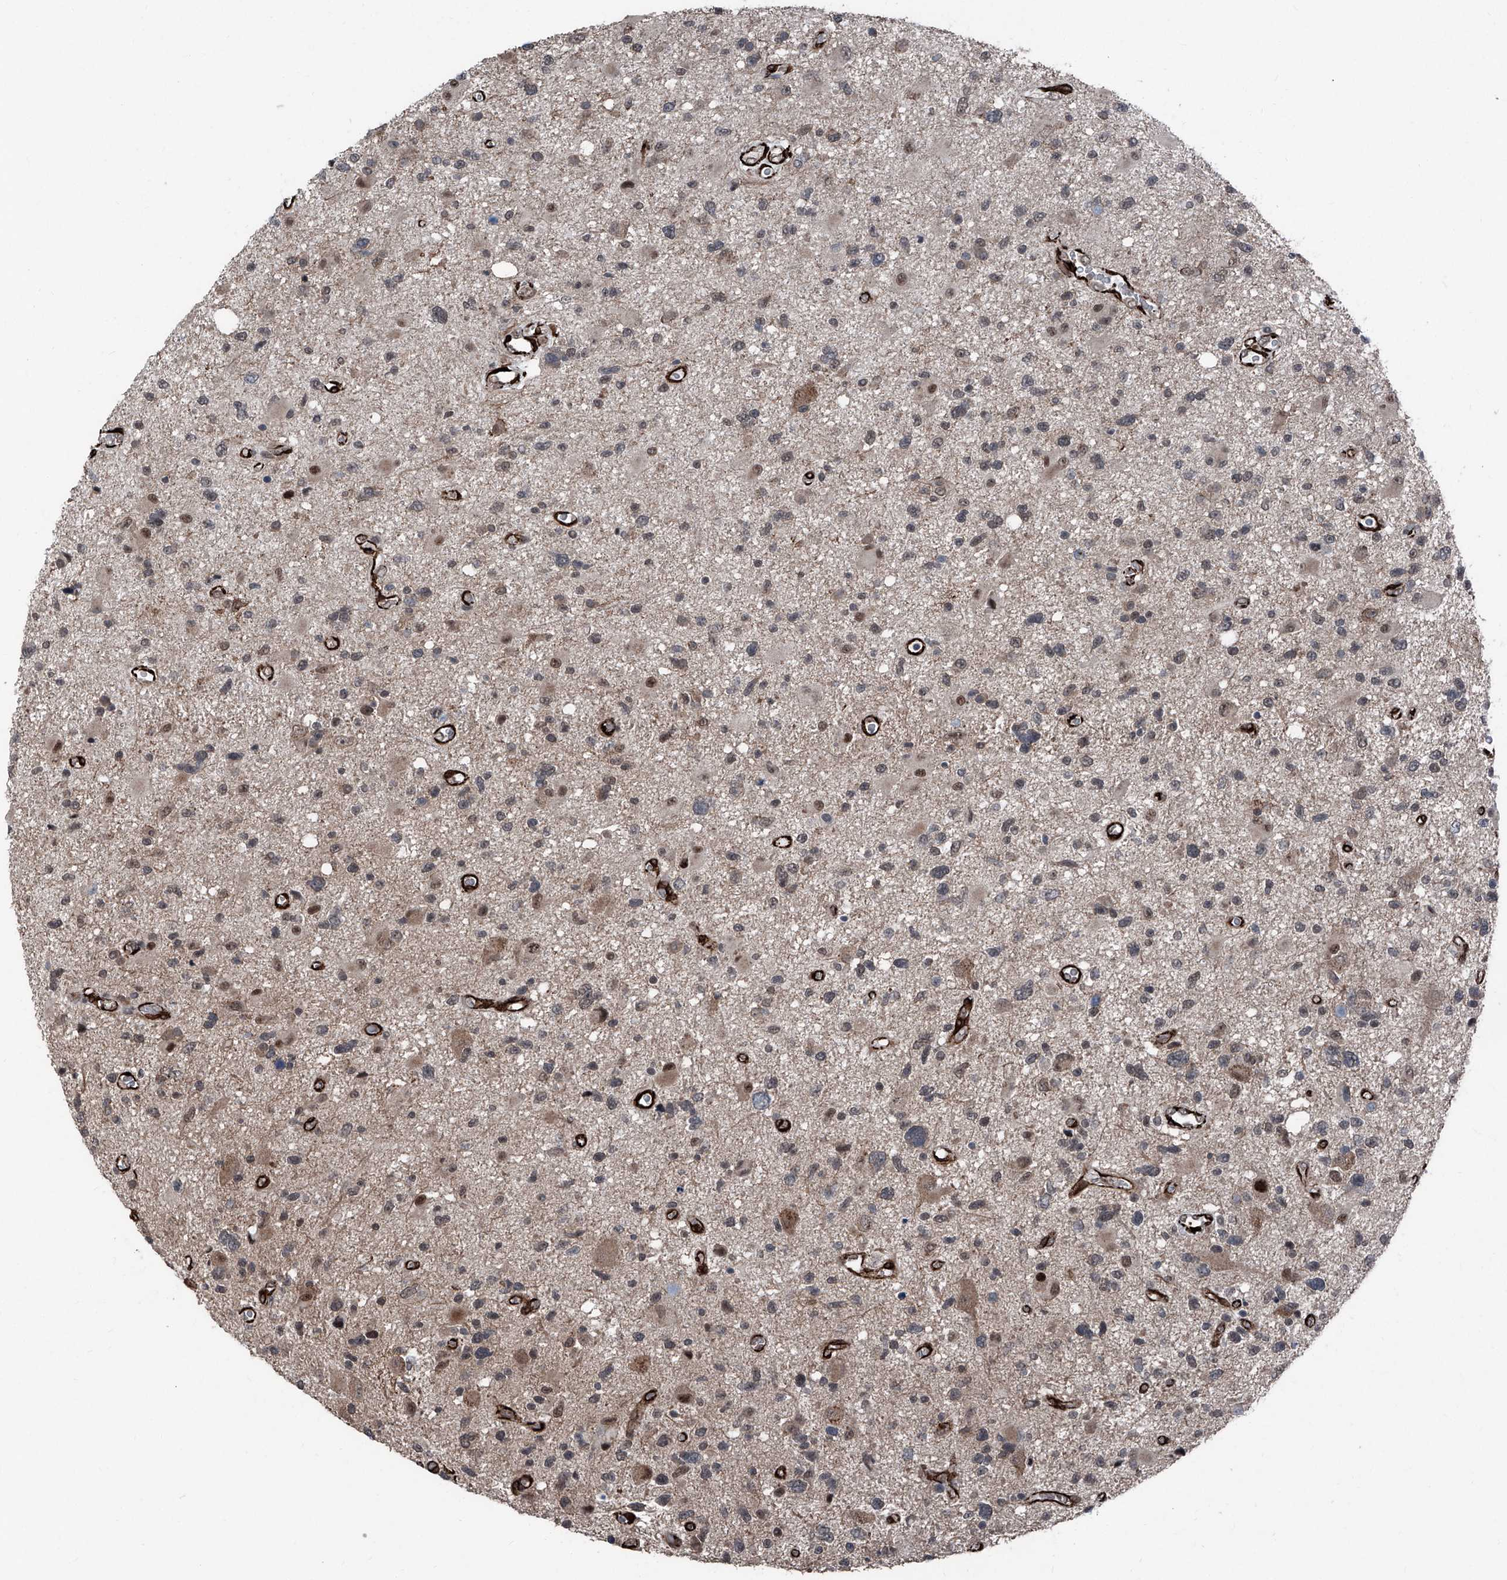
{"staining": {"intensity": "weak", "quantity": "<25%", "location": "cytoplasmic/membranous,nuclear"}, "tissue": "glioma", "cell_type": "Tumor cells", "image_type": "cancer", "snomed": [{"axis": "morphology", "description": "Glioma, malignant, High grade"}, {"axis": "topography", "description": "Brain"}], "caption": "High magnification brightfield microscopy of high-grade glioma (malignant) stained with DAB (brown) and counterstained with hematoxylin (blue): tumor cells show no significant positivity.", "gene": "COA7", "patient": {"sex": "male", "age": 33}}